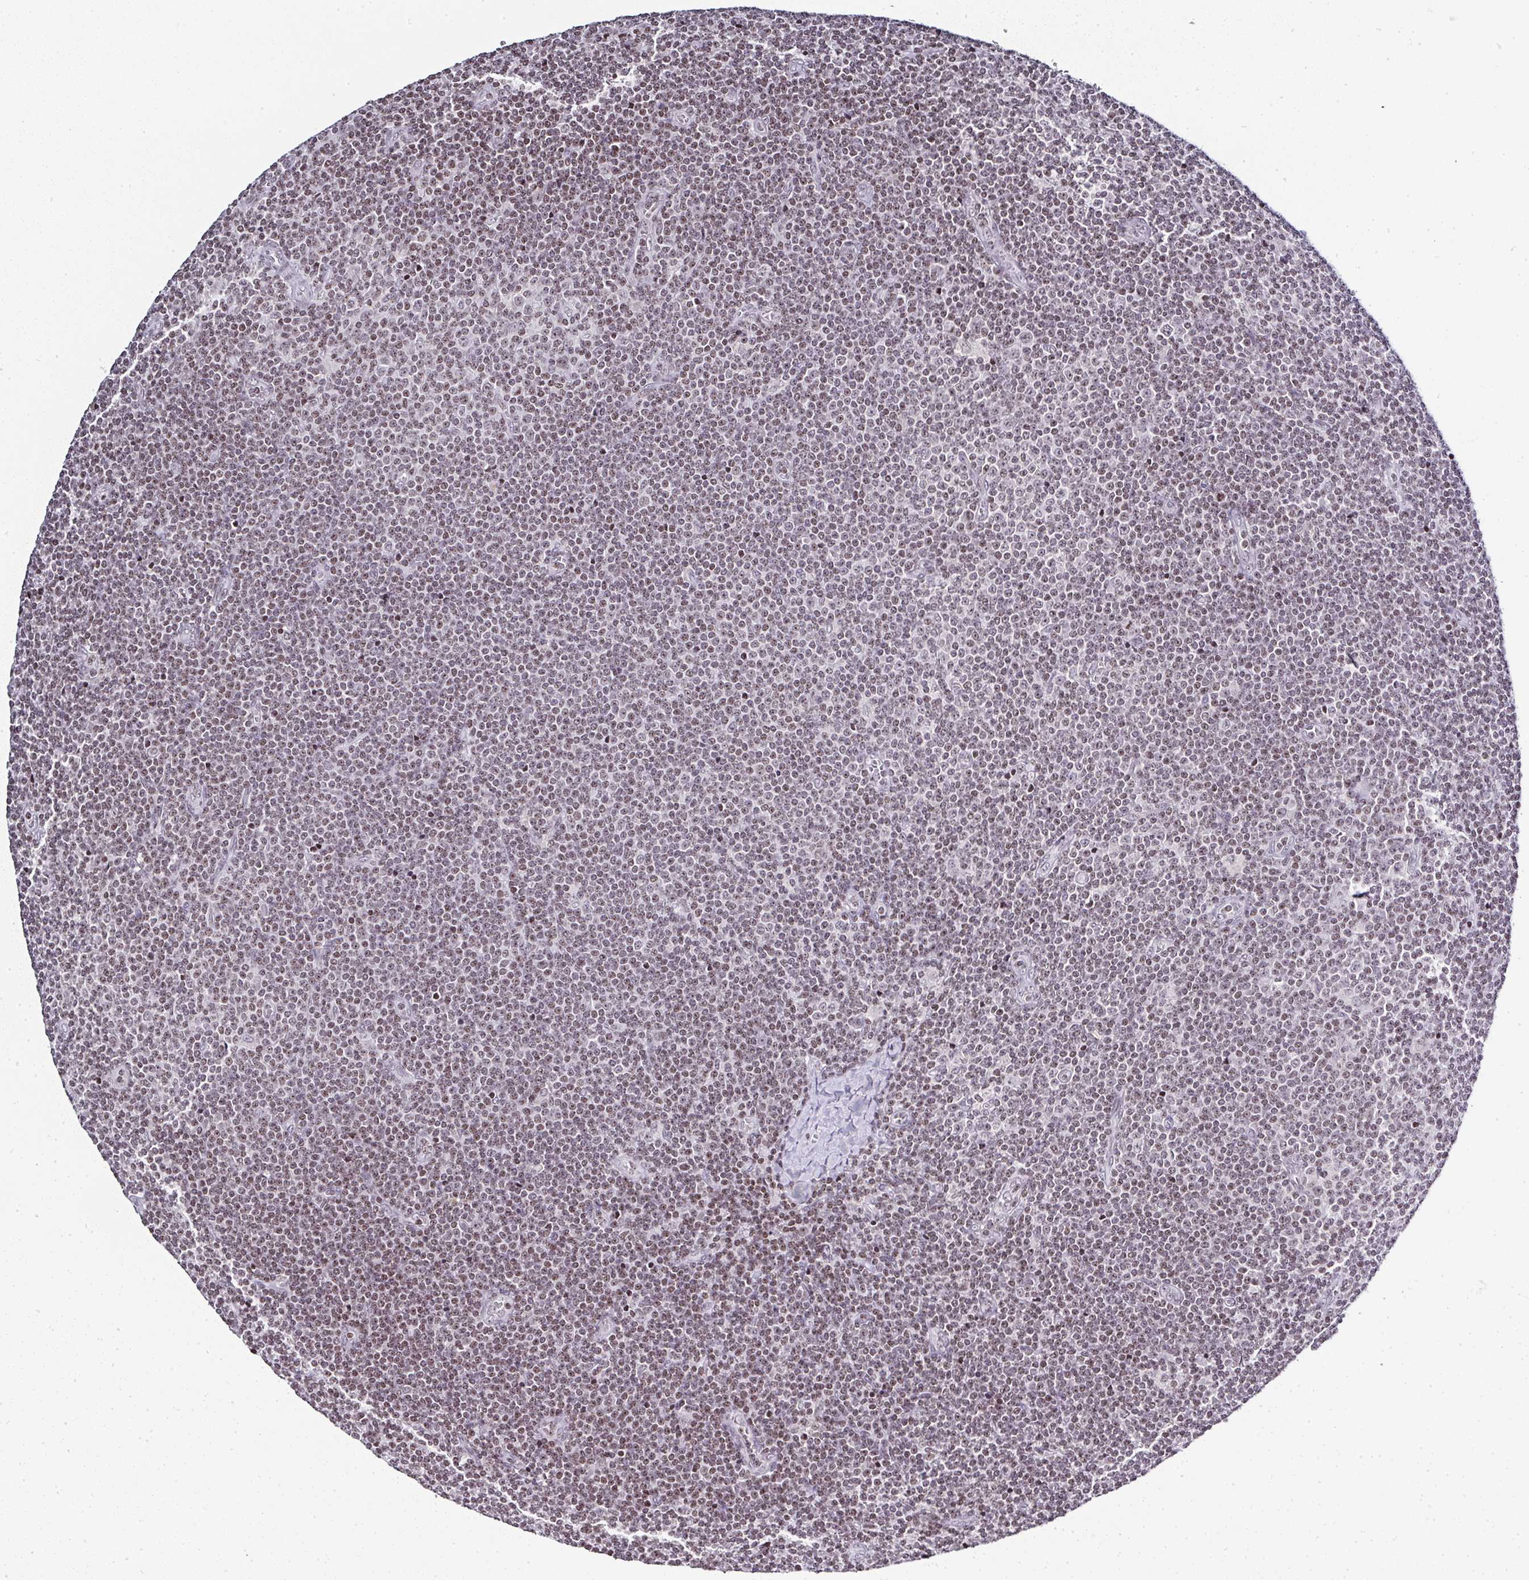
{"staining": {"intensity": "moderate", "quantity": "25%-75%", "location": "nuclear"}, "tissue": "lymphoma", "cell_type": "Tumor cells", "image_type": "cancer", "snomed": [{"axis": "morphology", "description": "Malignant lymphoma, non-Hodgkin's type, Low grade"}, {"axis": "topography", "description": "Lymph node"}], "caption": "This histopathology image shows IHC staining of human malignant lymphoma, non-Hodgkin's type (low-grade), with medium moderate nuclear positivity in approximately 25%-75% of tumor cells.", "gene": "SERPINB3", "patient": {"sex": "male", "age": 48}}